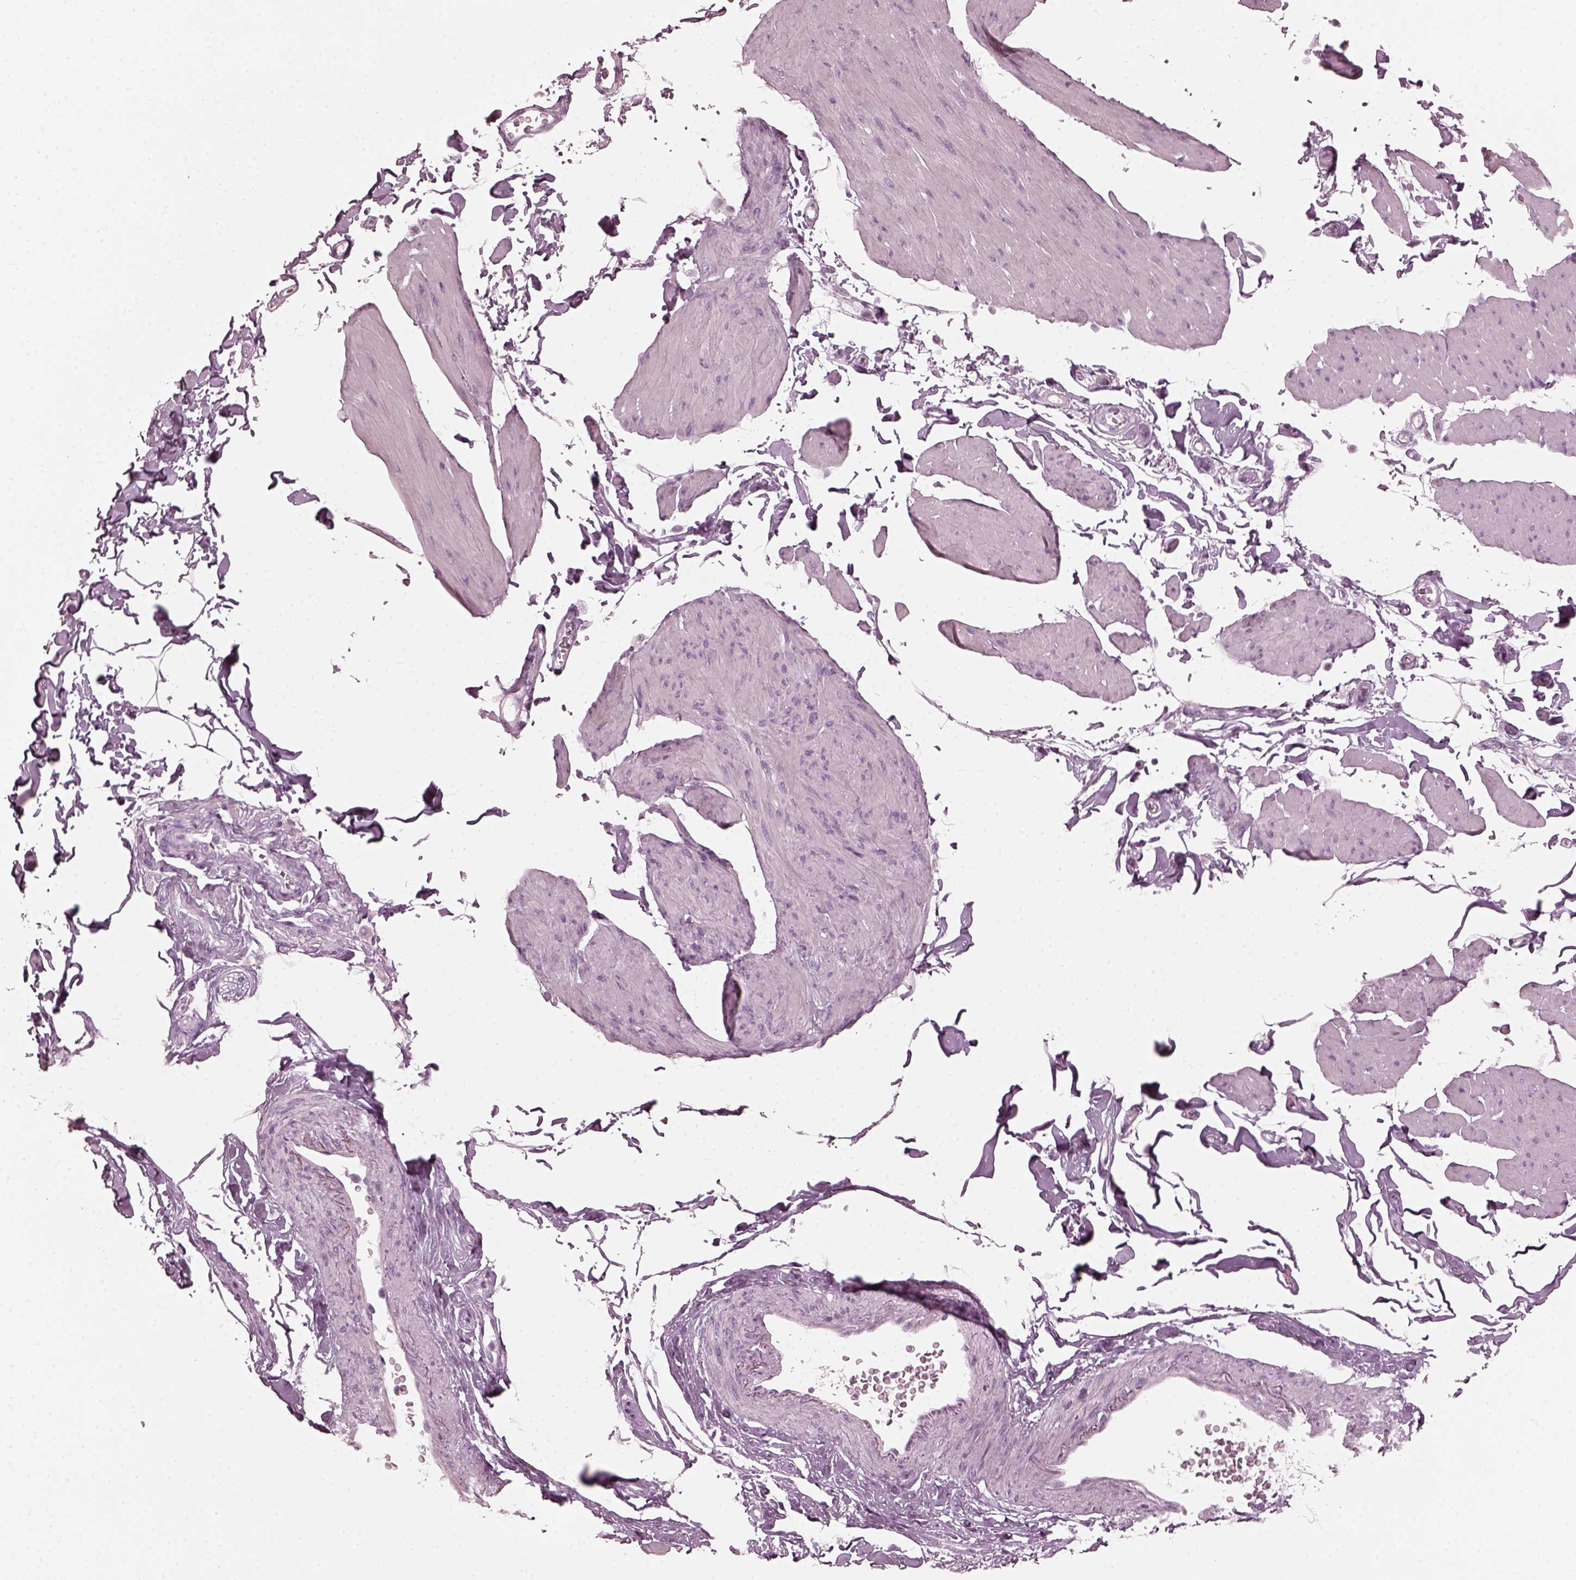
{"staining": {"intensity": "negative", "quantity": "none", "location": "none"}, "tissue": "smooth muscle", "cell_type": "Smooth muscle cells", "image_type": "normal", "snomed": [{"axis": "morphology", "description": "Normal tissue, NOS"}, {"axis": "topography", "description": "Adipose tissue"}, {"axis": "topography", "description": "Smooth muscle"}, {"axis": "topography", "description": "Peripheral nerve tissue"}], "caption": "High magnification brightfield microscopy of normal smooth muscle stained with DAB (brown) and counterstained with hematoxylin (blue): smooth muscle cells show no significant expression. (Immunohistochemistry (ihc), brightfield microscopy, high magnification).", "gene": "SAXO2", "patient": {"sex": "male", "age": 83}}